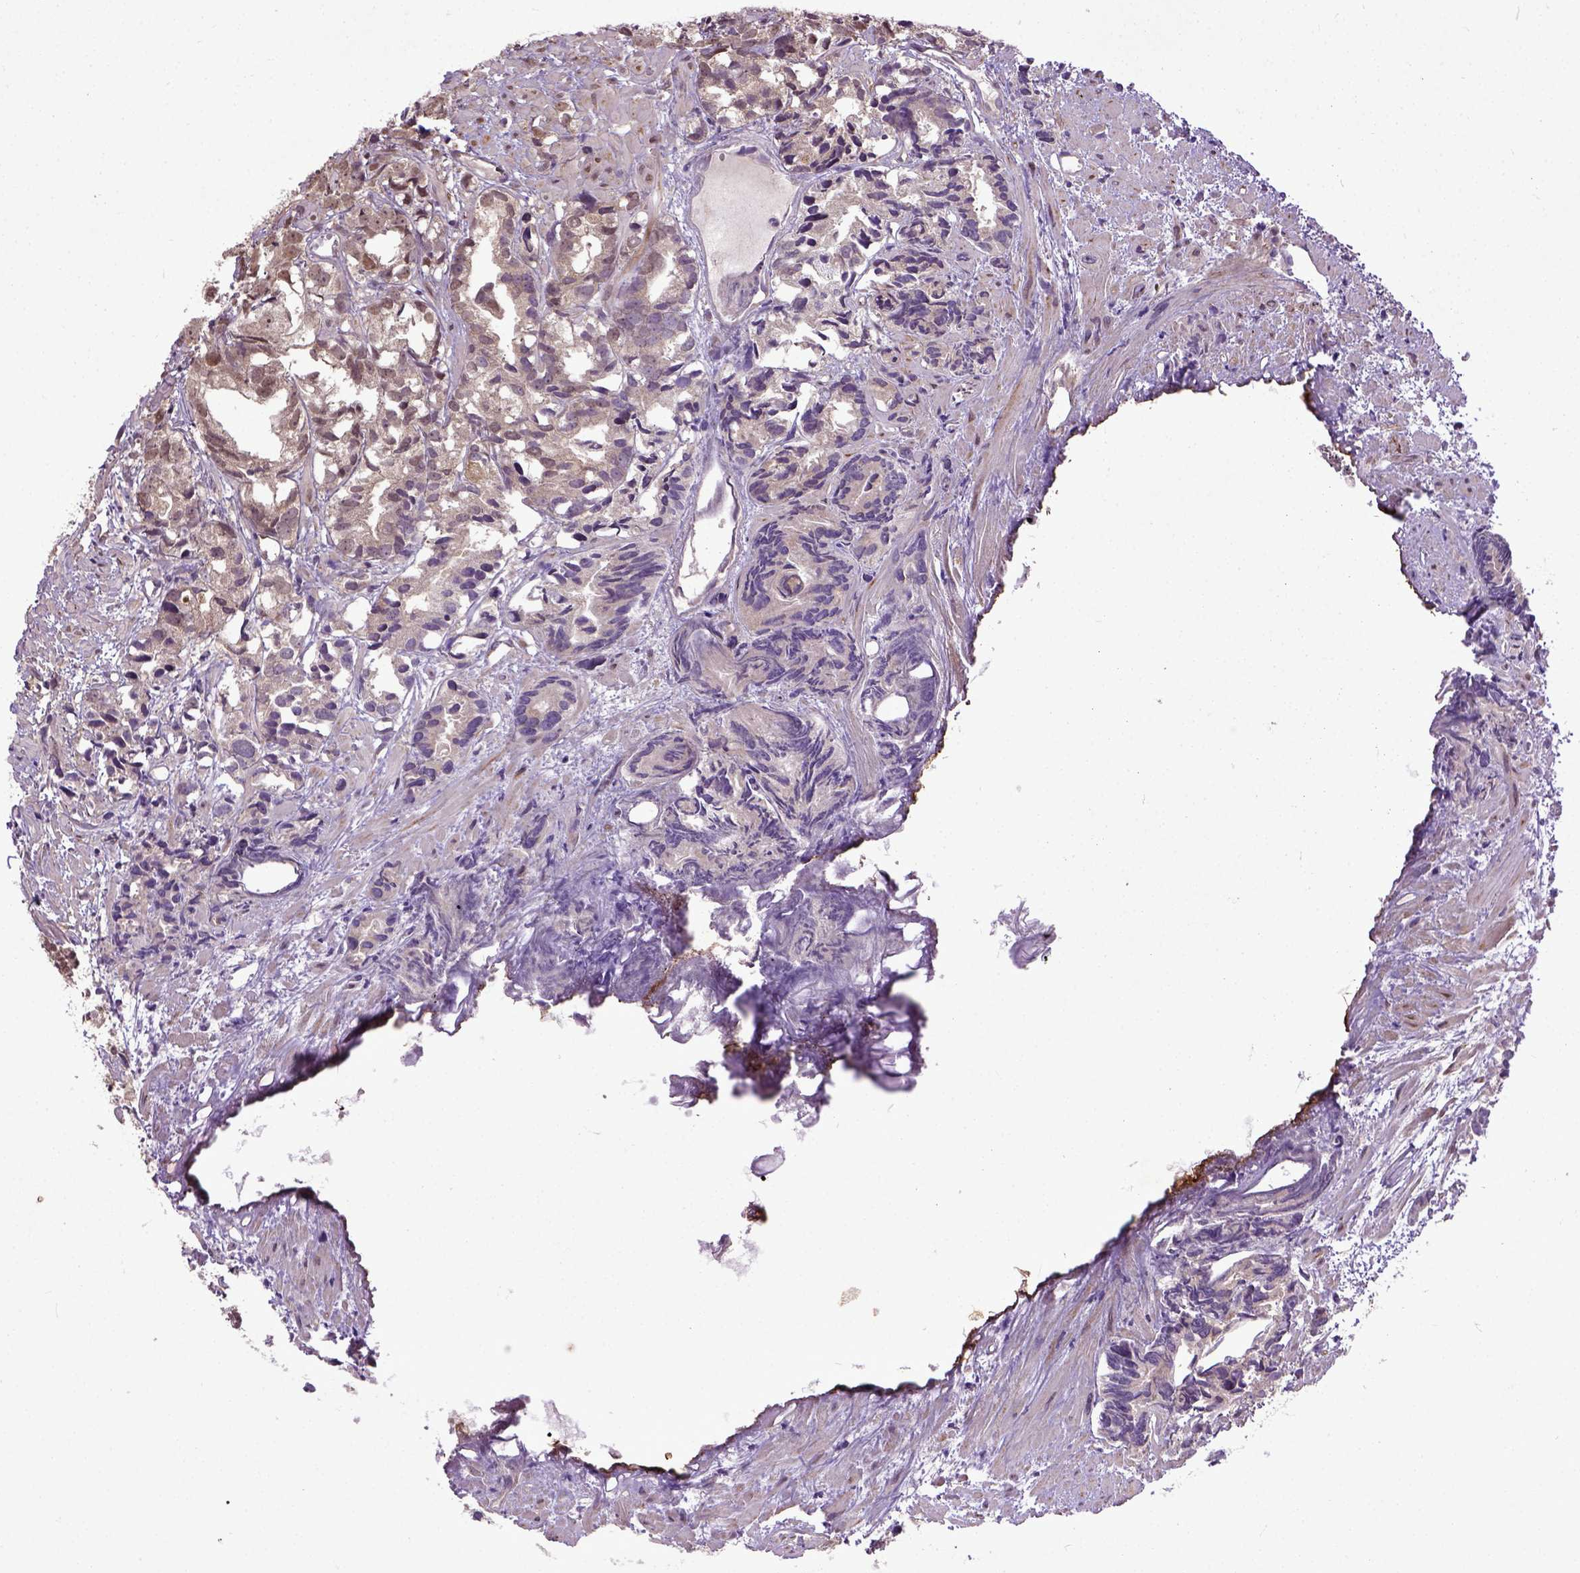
{"staining": {"intensity": "moderate", "quantity": "25%-75%", "location": "nuclear"}, "tissue": "prostate cancer", "cell_type": "Tumor cells", "image_type": "cancer", "snomed": [{"axis": "morphology", "description": "Adenocarcinoma, High grade"}, {"axis": "topography", "description": "Prostate"}], "caption": "This is a photomicrograph of immunohistochemistry (IHC) staining of prostate adenocarcinoma (high-grade), which shows moderate positivity in the nuclear of tumor cells.", "gene": "UBA3", "patient": {"sex": "male", "age": 79}}